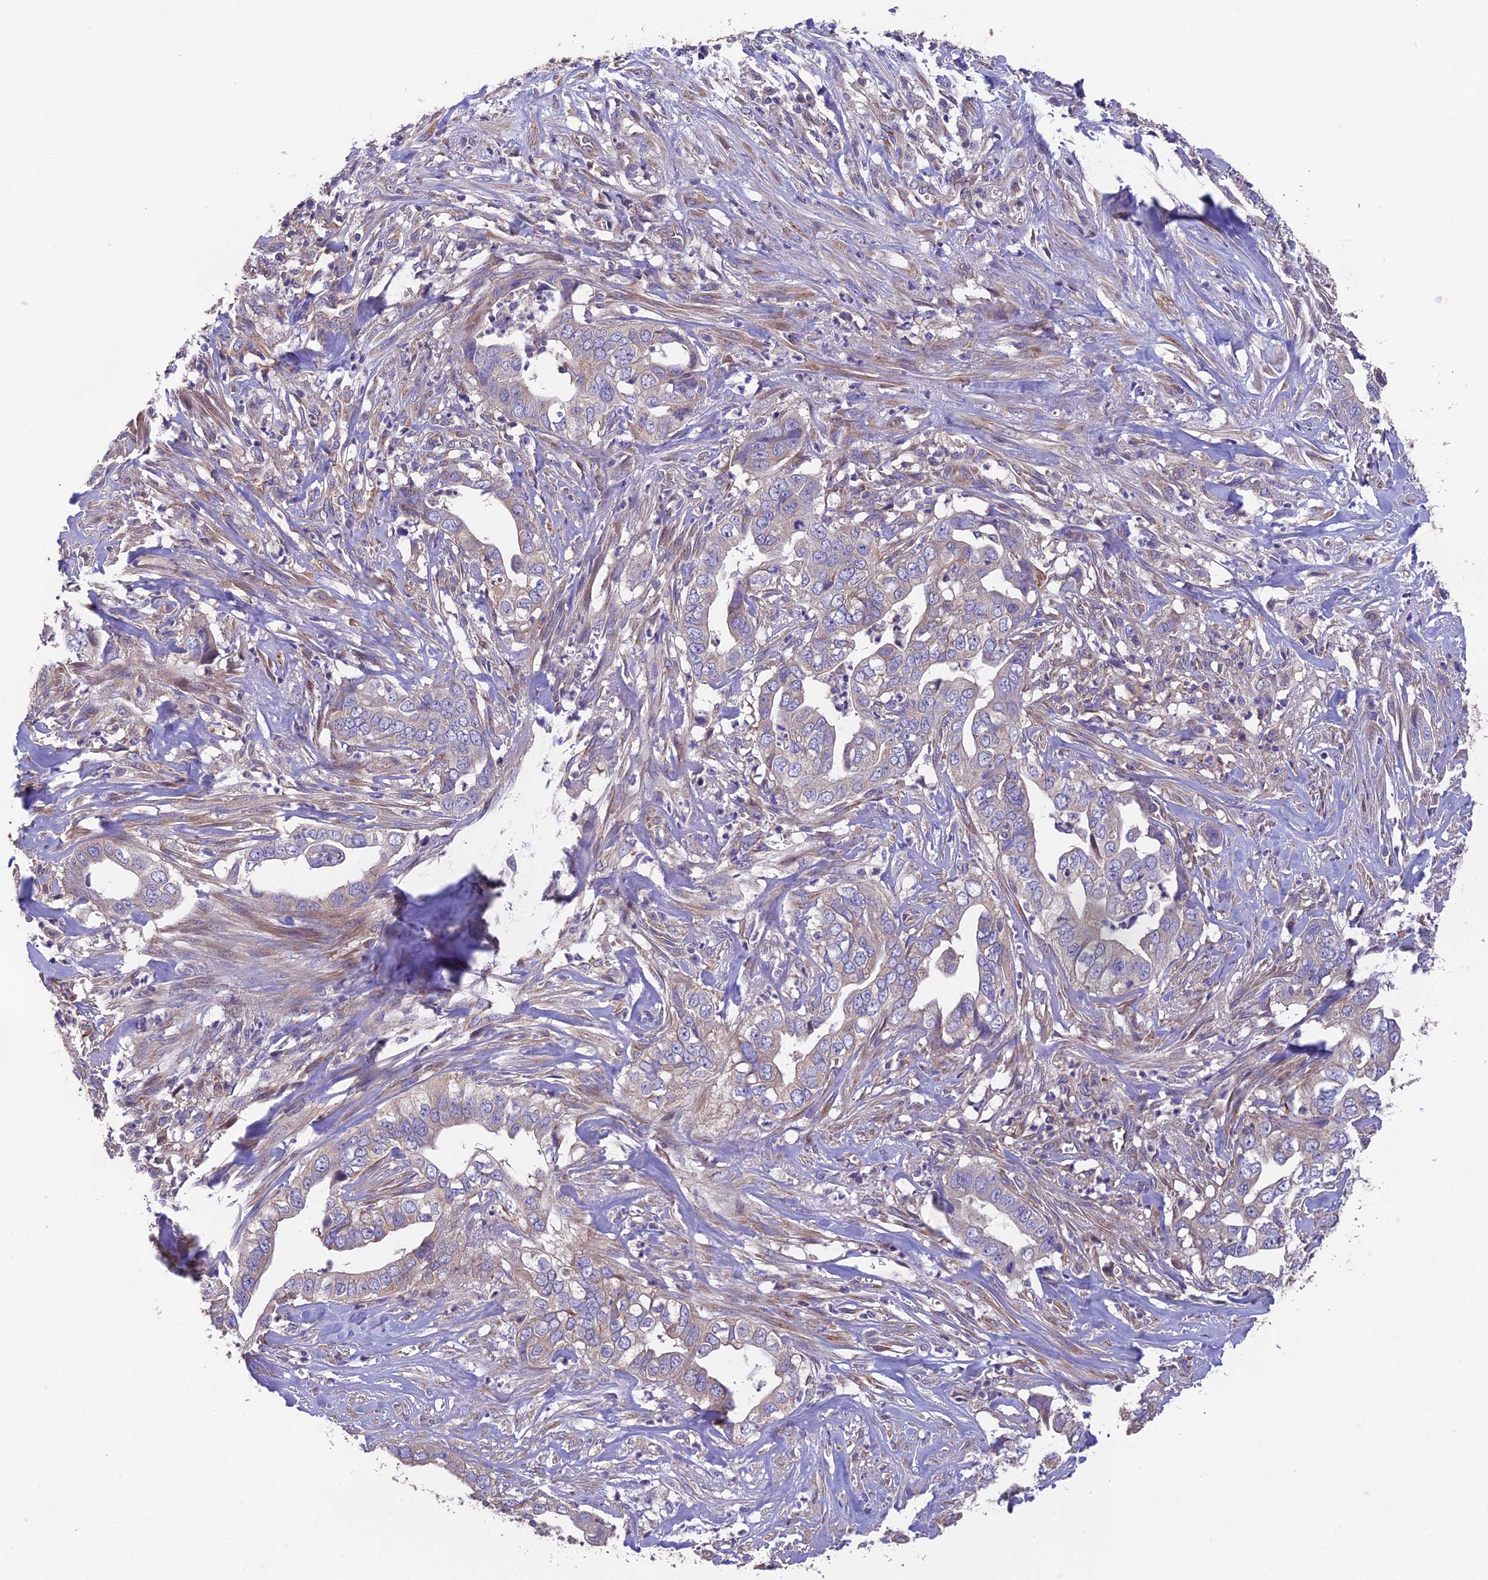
{"staining": {"intensity": "weak", "quantity": "<25%", "location": "cytoplasmic/membranous"}, "tissue": "liver cancer", "cell_type": "Tumor cells", "image_type": "cancer", "snomed": [{"axis": "morphology", "description": "Cholangiocarcinoma"}, {"axis": "topography", "description": "Liver"}], "caption": "Protein analysis of liver cancer displays no significant expression in tumor cells.", "gene": "BLOC1S4", "patient": {"sex": "female", "age": 79}}